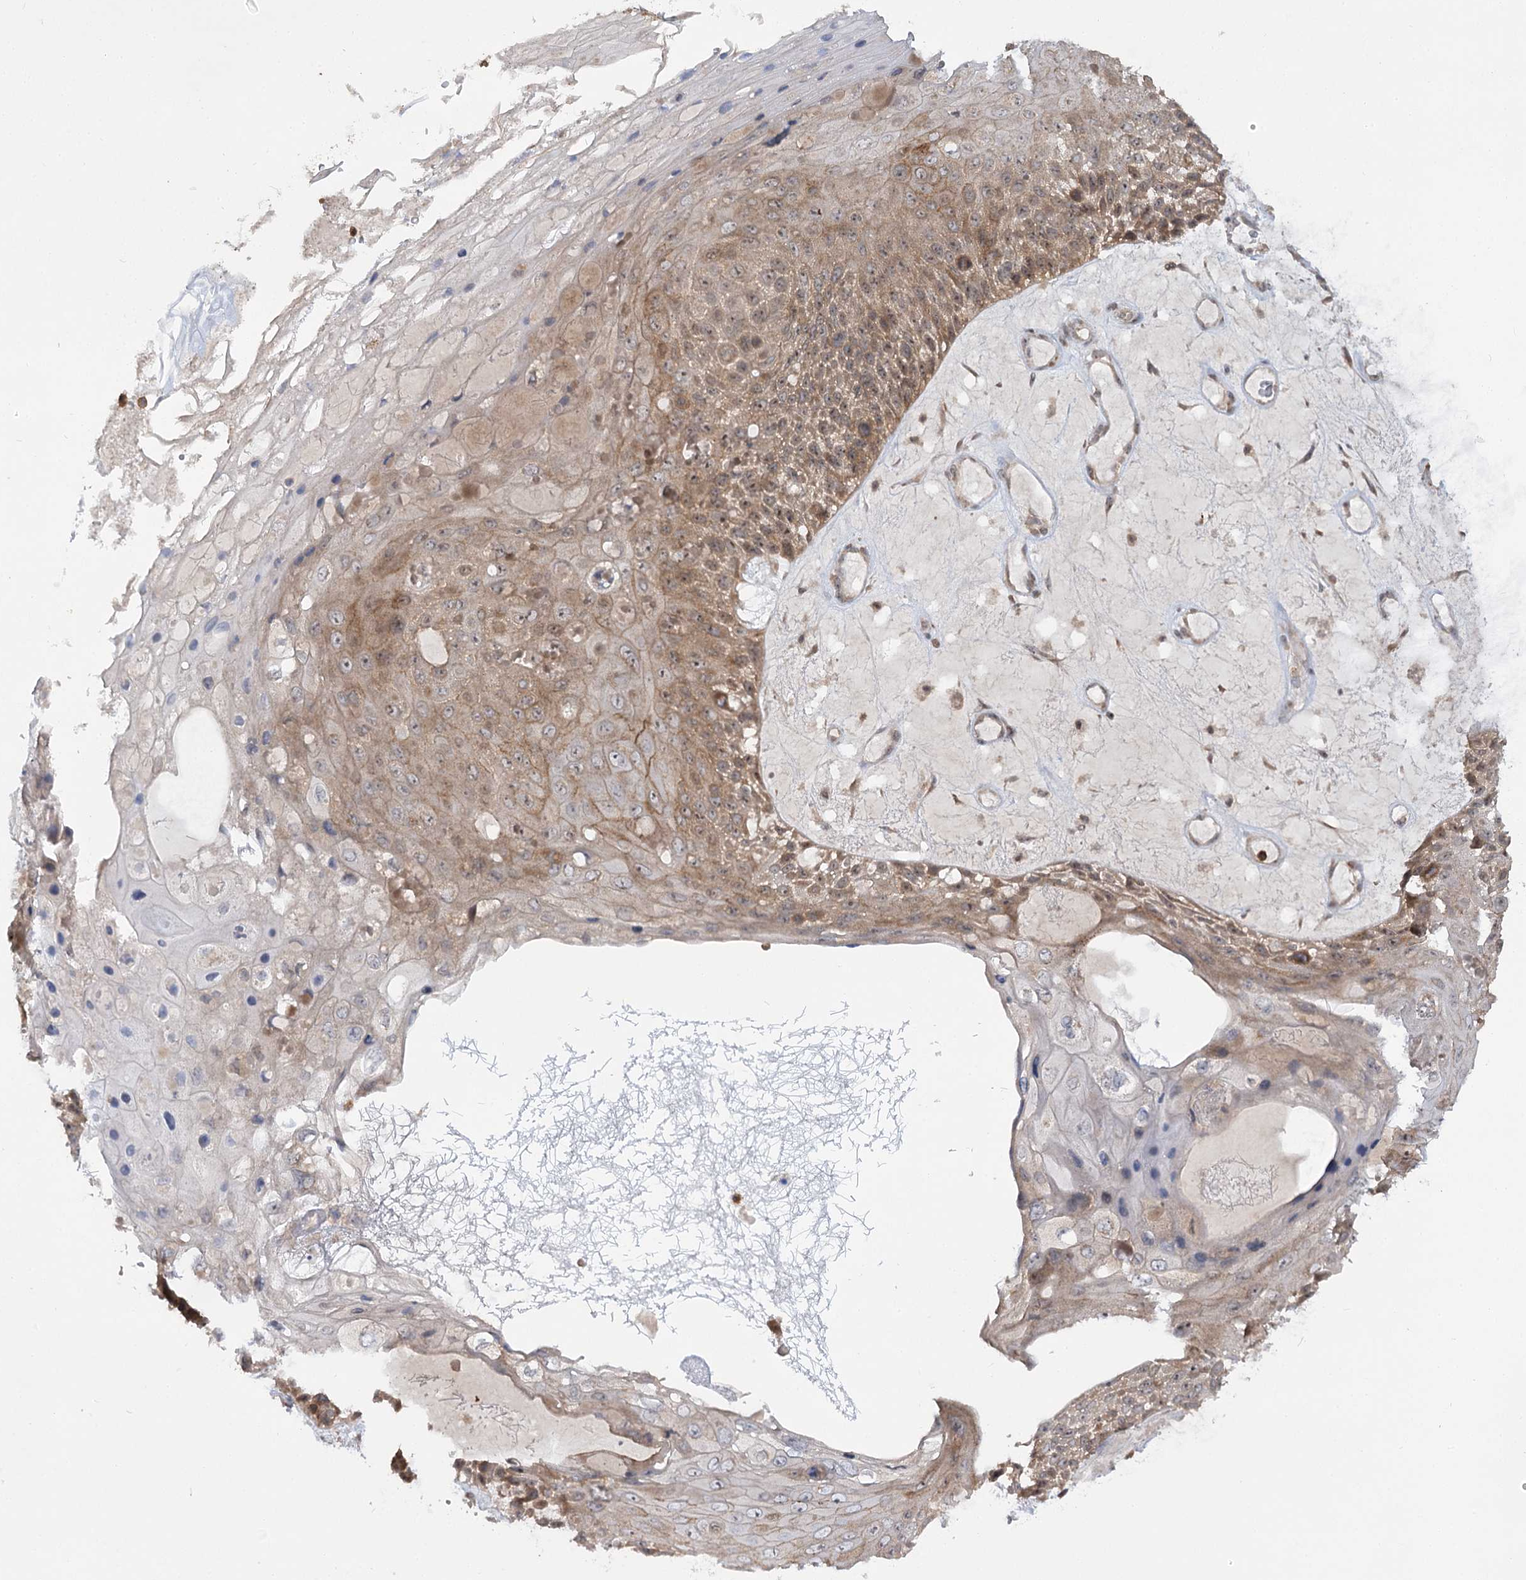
{"staining": {"intensity": "moderate", "quantity": ">75%", "location": "cytoplasmic/membranous,nuclear"}, "tissue": "skin cancer", "cell_type": "Tumor cells", "image_type": "cancer", "snomed": [{"axis": "morphology", "description": "Squamous cell carcinoma, NOS"}, {"axis": "topography", "description": "Skin"}], "caption": "High-magnification brightfield microscopy of skin squamous cell carcinoma stained with DAB (3,3'-diaminobenzidine) (brown) and counterstained with hematoxylin (blue). tumor cells exhibit moderate cytoplasmic/membranous and nuclear staining is seen in about>75% of cells.", "gene": "SYTL1", "patient": {"sex": "female", "age": 88}}